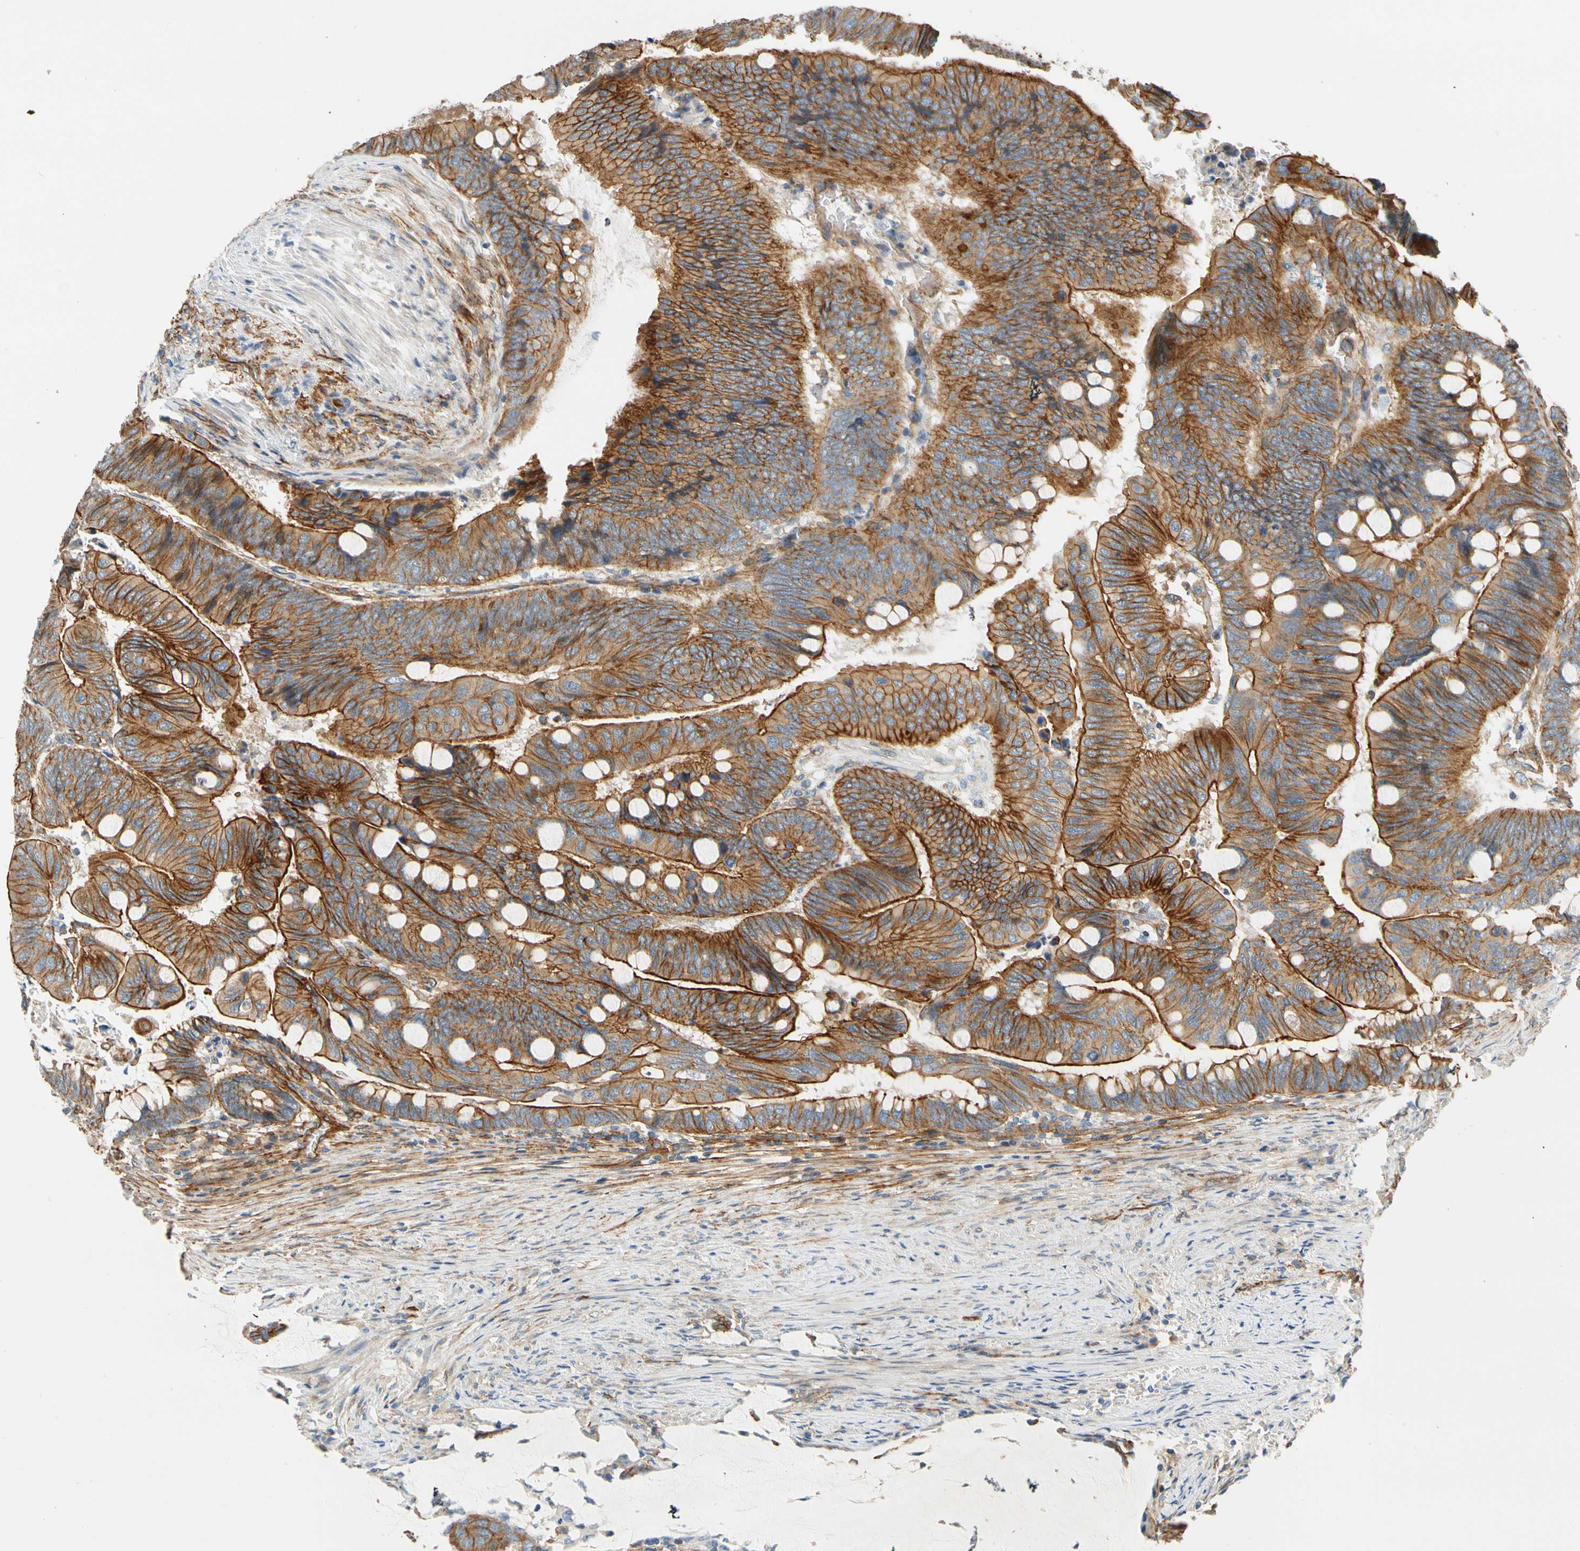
{"staining": {"intensity": "moderate", "quantity": ">75%", "location": "cytoplasmic/membranous"}, "tissue": "colorectal cancer", "cell_type": "Tumor cells", "image_type": "cancer", "snomed": [{"axis": "morphology", "description": "Normal tissue, NOS"}, {"axis": "morphology", "description": "Adenocarcinoma, NOS"}, {"axis": "topography", "description": "Rectum"}, {"axis": "topography", "description": "Peripheral nerve tissue"}], "caption": "Human colorectal cancer (adenocarcinoma) stained with a protein marker exhibits moderate staining in tumor cells.", "gene": "SPTAN1", "patient": {"sex": "male", "age": 92}}